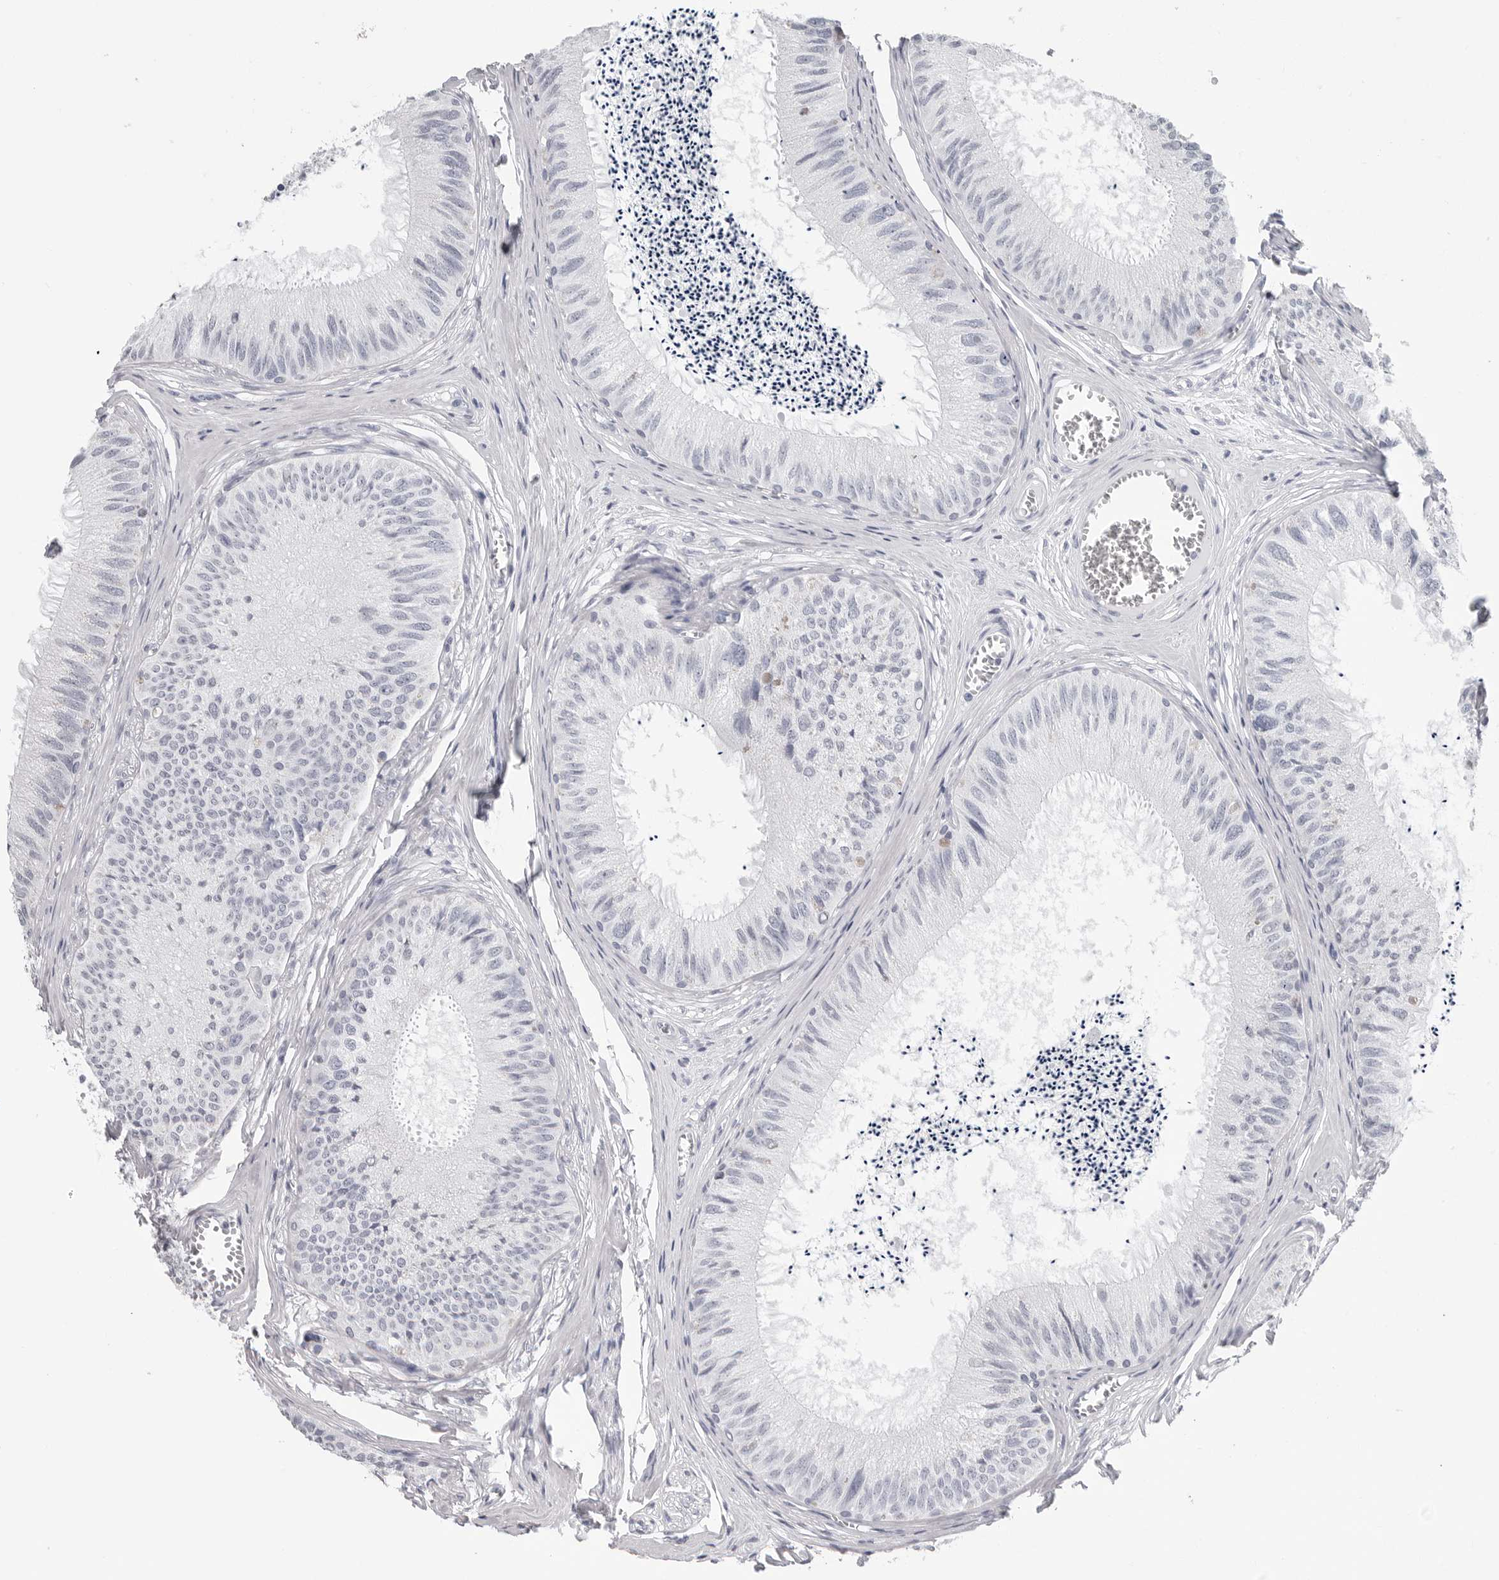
{"staining": {"intensity": "negative", "quantity": "none", "location": "none"}, "tissue": "epididymis", "cell_type": "Glandular cells", "image_type": "normal", "snomed": [{"axis": "morphology", "description": "Normal tissue, NOS"}, {"axis": "topography", "description": "Epididymis"}], "caption": "Human epididymis stained for a protein using immunohistochemistry displays no expression in glandular cells.", "gene": "CSH1", "patient": {"sex": "male", "age": 79}}